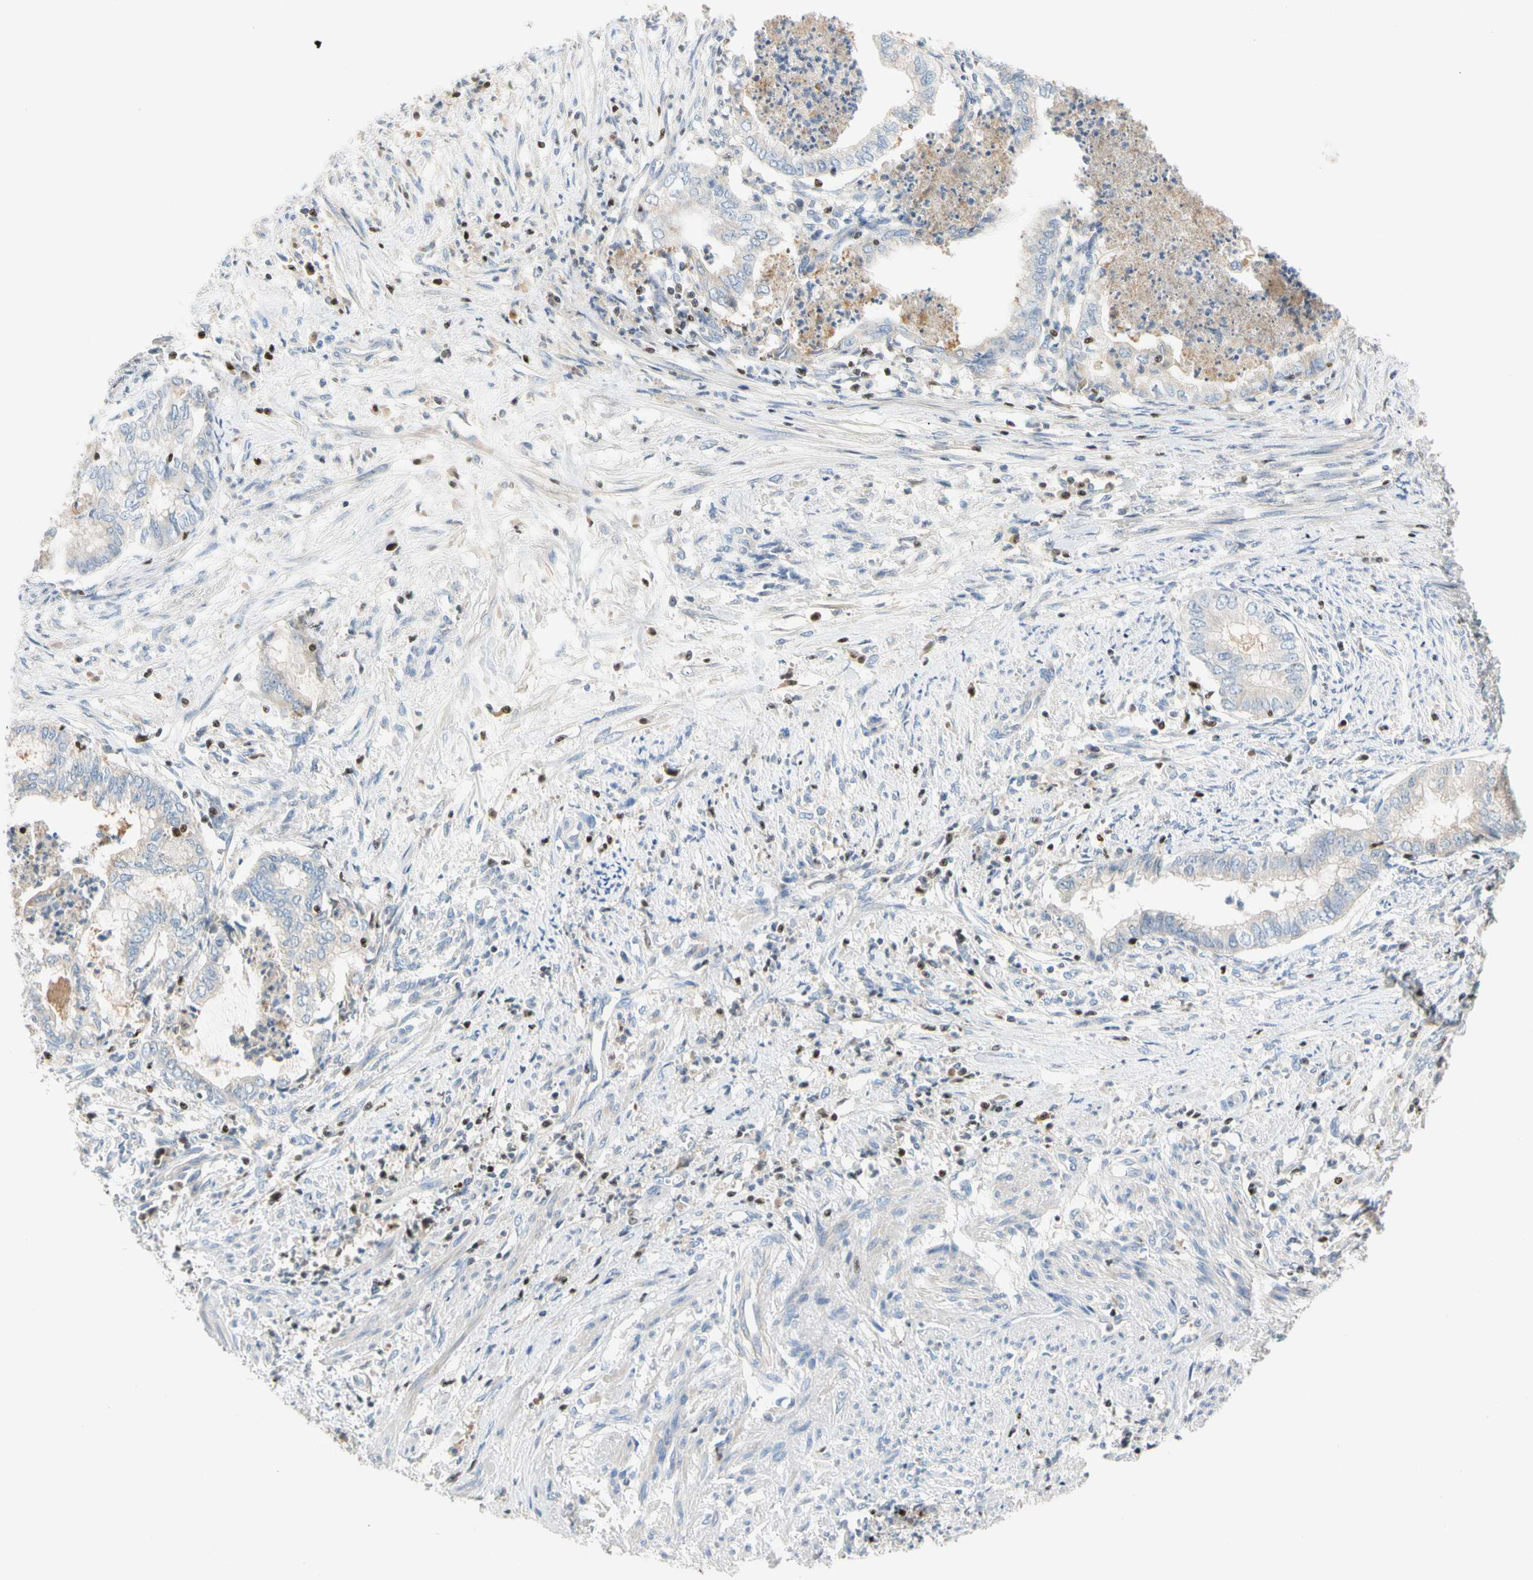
{"staining": {"intensity": "negative", "quantity": "none", "location": "none"}, "tissue": "endometrial cancer", "cell_type": "Tumor cells", "image_type": "cancer", "snomed": [{"axis": "morphology", "description": "Necrosis, NOS"}, {"axis": "morphology", "description": "Adenocarcinoma, NOS"}, {"axis": "topography", "description": "Endometrium"}], "caption": "Tumor cells are negative for protein expression in human endometrial cancer (adenocarcinoma).", "gene": "SP140", "patient": {"sex": "female", "age": 79}}